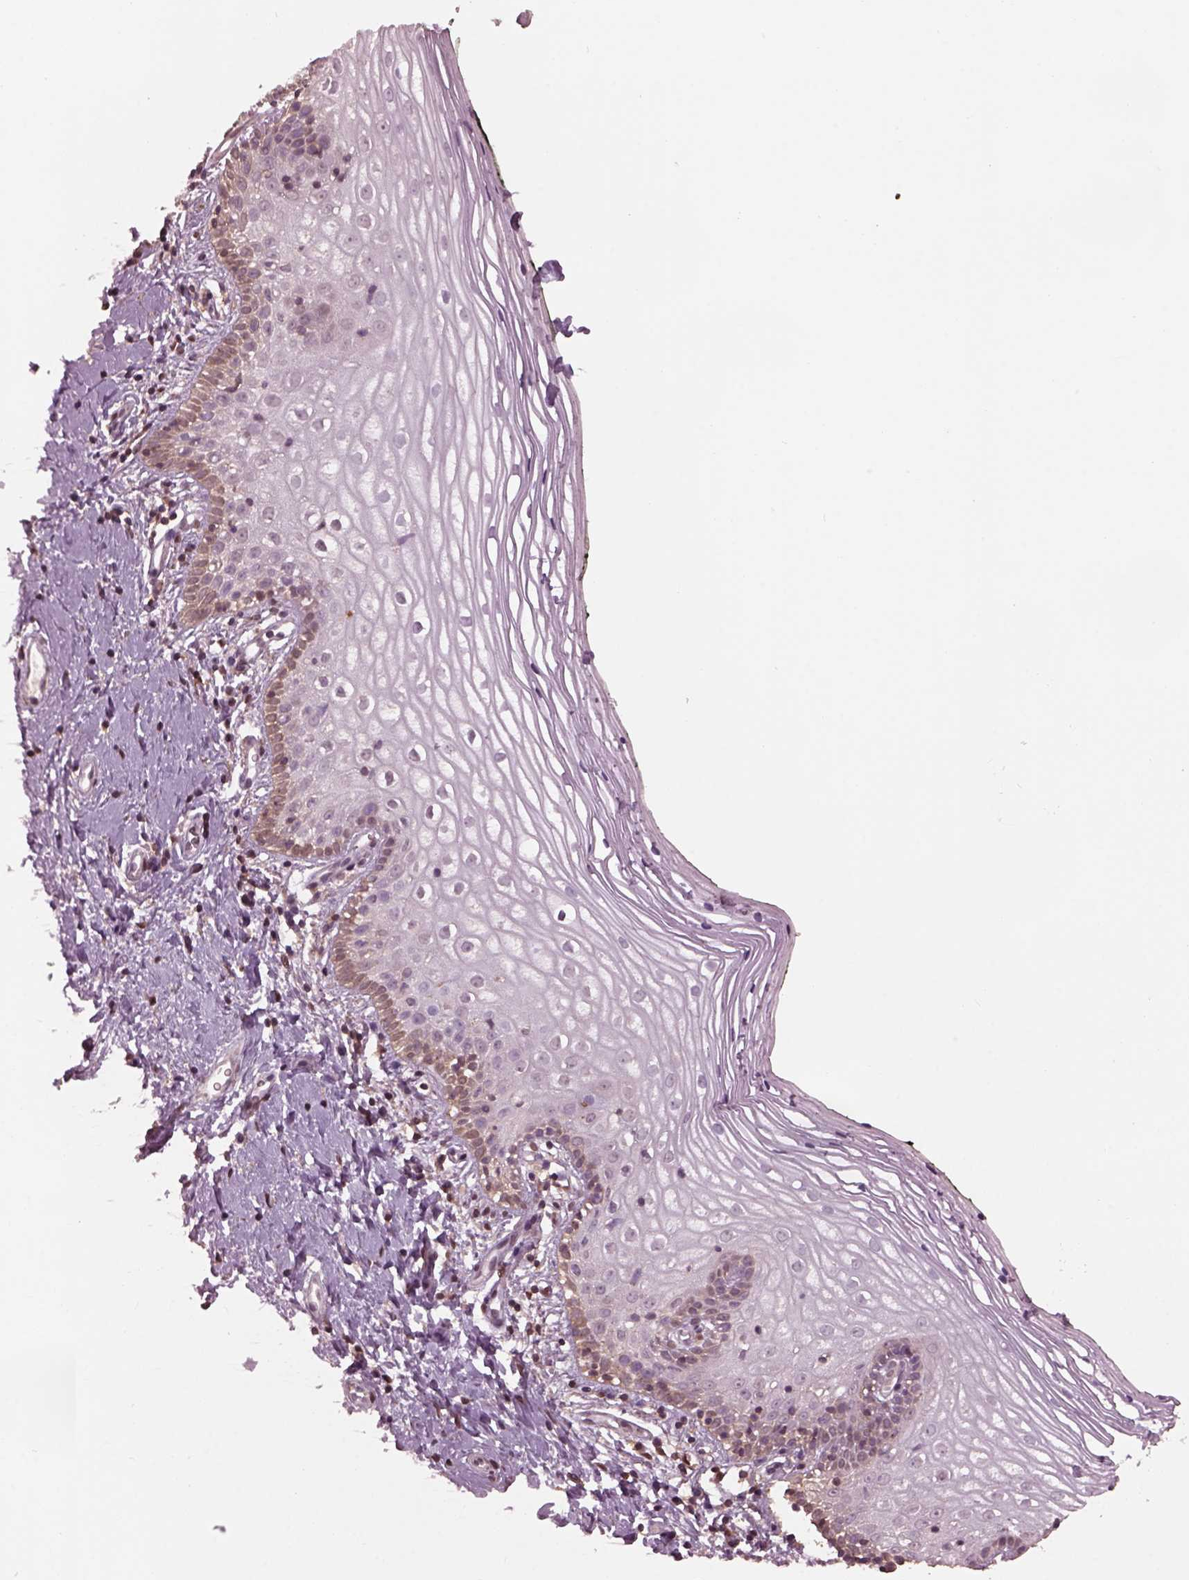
{"staining": {"intensity": "weak", "quantity": "<25%", "location": "cytoplasmic/membranous"}, "tissue": "vagina", "cell_type": "Squamous epithelial cells", "image_type": "normal", "snomed": [{"axis": "morphology", "description": "Normal tissue, NOS"}, {"axis": "topography", "description": "Vagina"}], "caption": "DAB immunohistochemical staining of benign vagina reveals no significant staining in squamous epithelial cells. (DAB immunohistochemistry (IHC) visualized using brightfield microscopy, high magnification).", "gene": "SRI", "patient": {"sex": "female", "age": 47}}